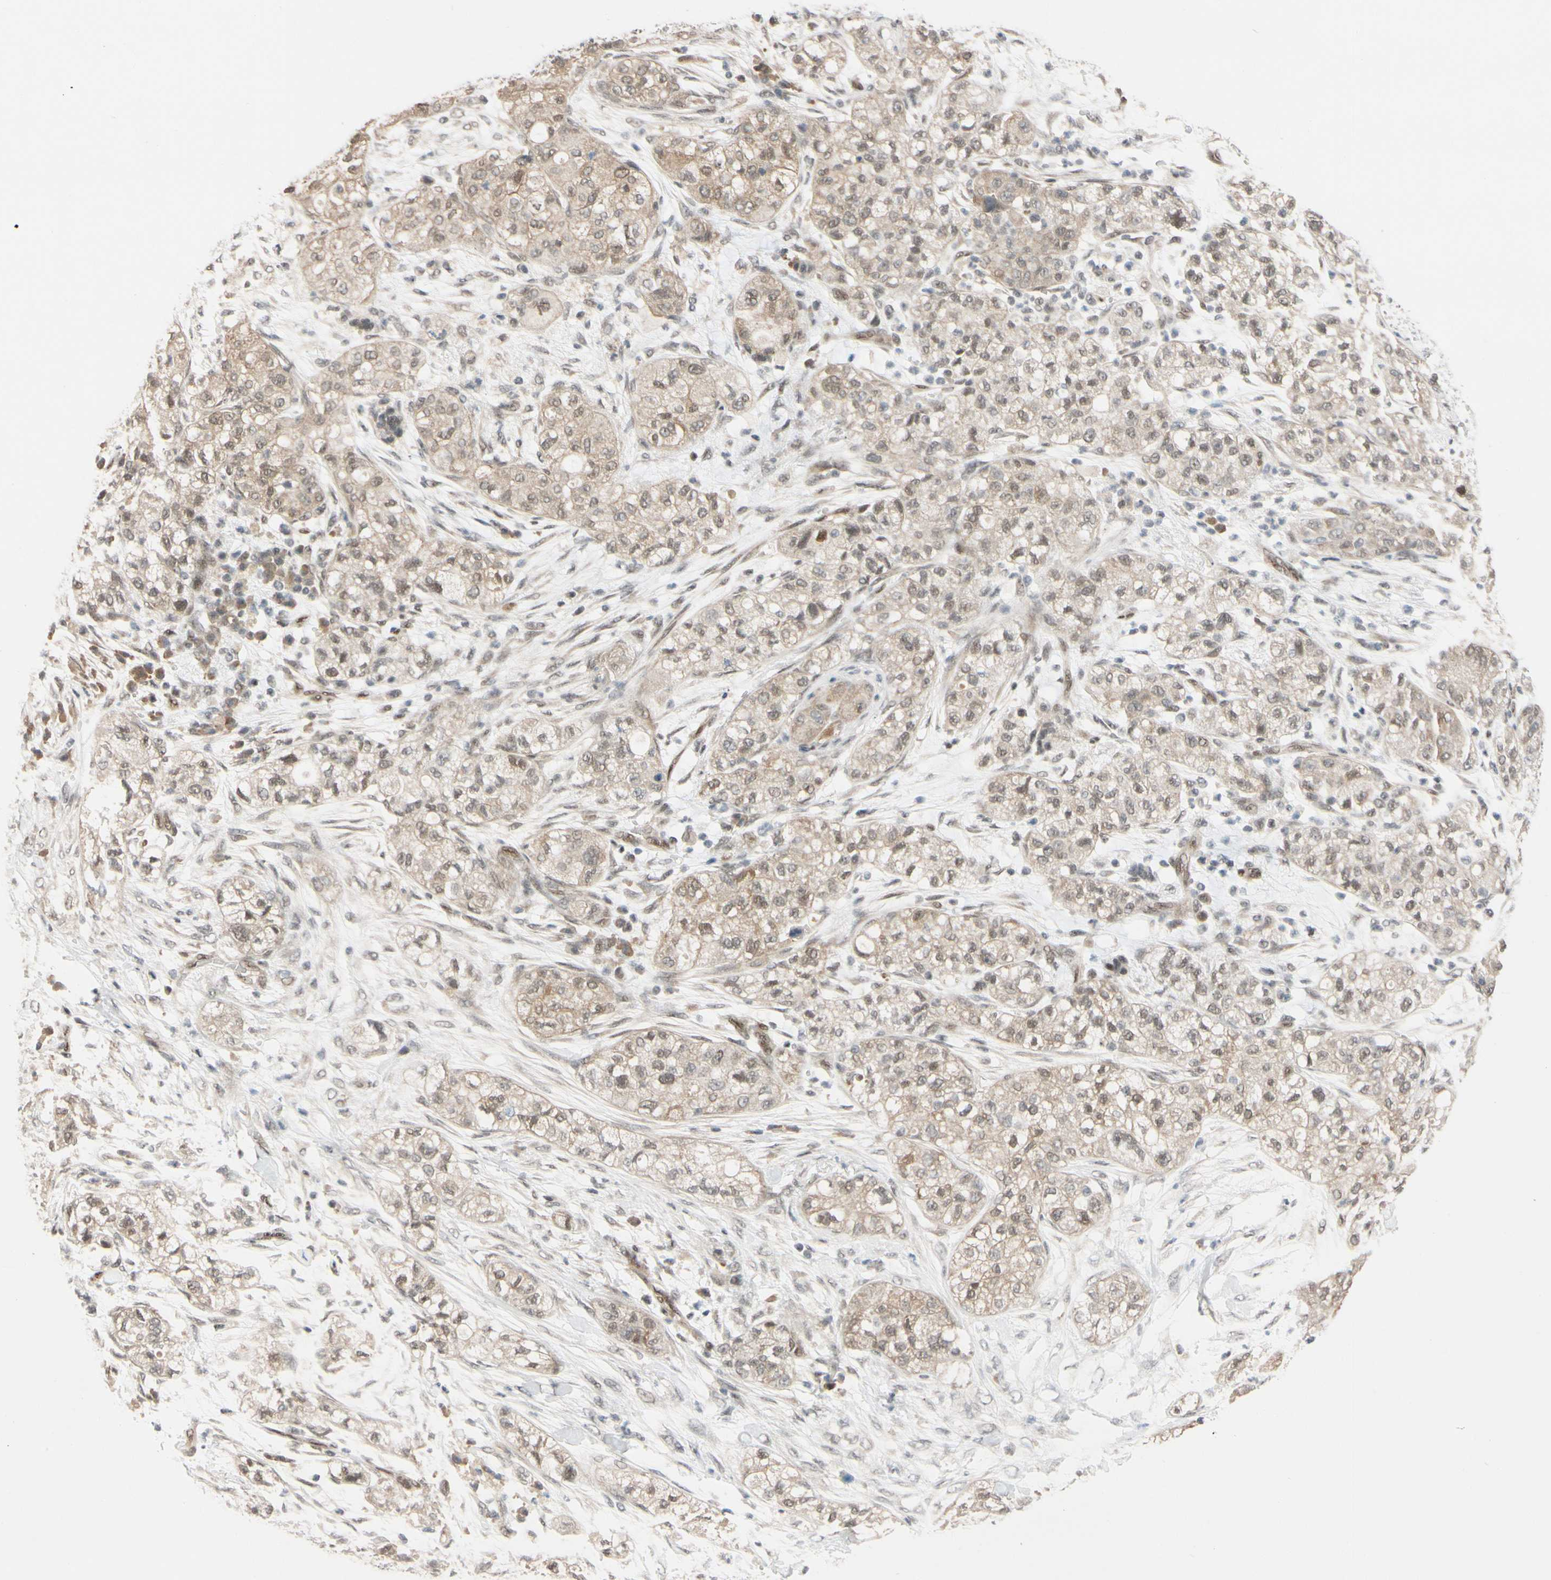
{"staining": {"intensity": "weak", "quantity": ">75%", "location": "cytoplasmic/membranous,nuclear"}, "tissue": "pancreatic cancer", "cell_type": "Tumor cells", "image_type": "cancer", "snomed": [{"axis": "morphology", "description": "Adenocarcinoma, NOS"}, {"axis": "topography", "description": "Pancreas"}], "caption": "Immunohistochemistry (IHC) micrograph of human pancreatic adenocarcinoma stained for a protein (brown), which shows low levels of weak cytoplasmic/membranous and nuclear positivity in approximately >75% of tumor cells.", "gene": "TAF4", "patient": {"sex": "female", "age": 78}}